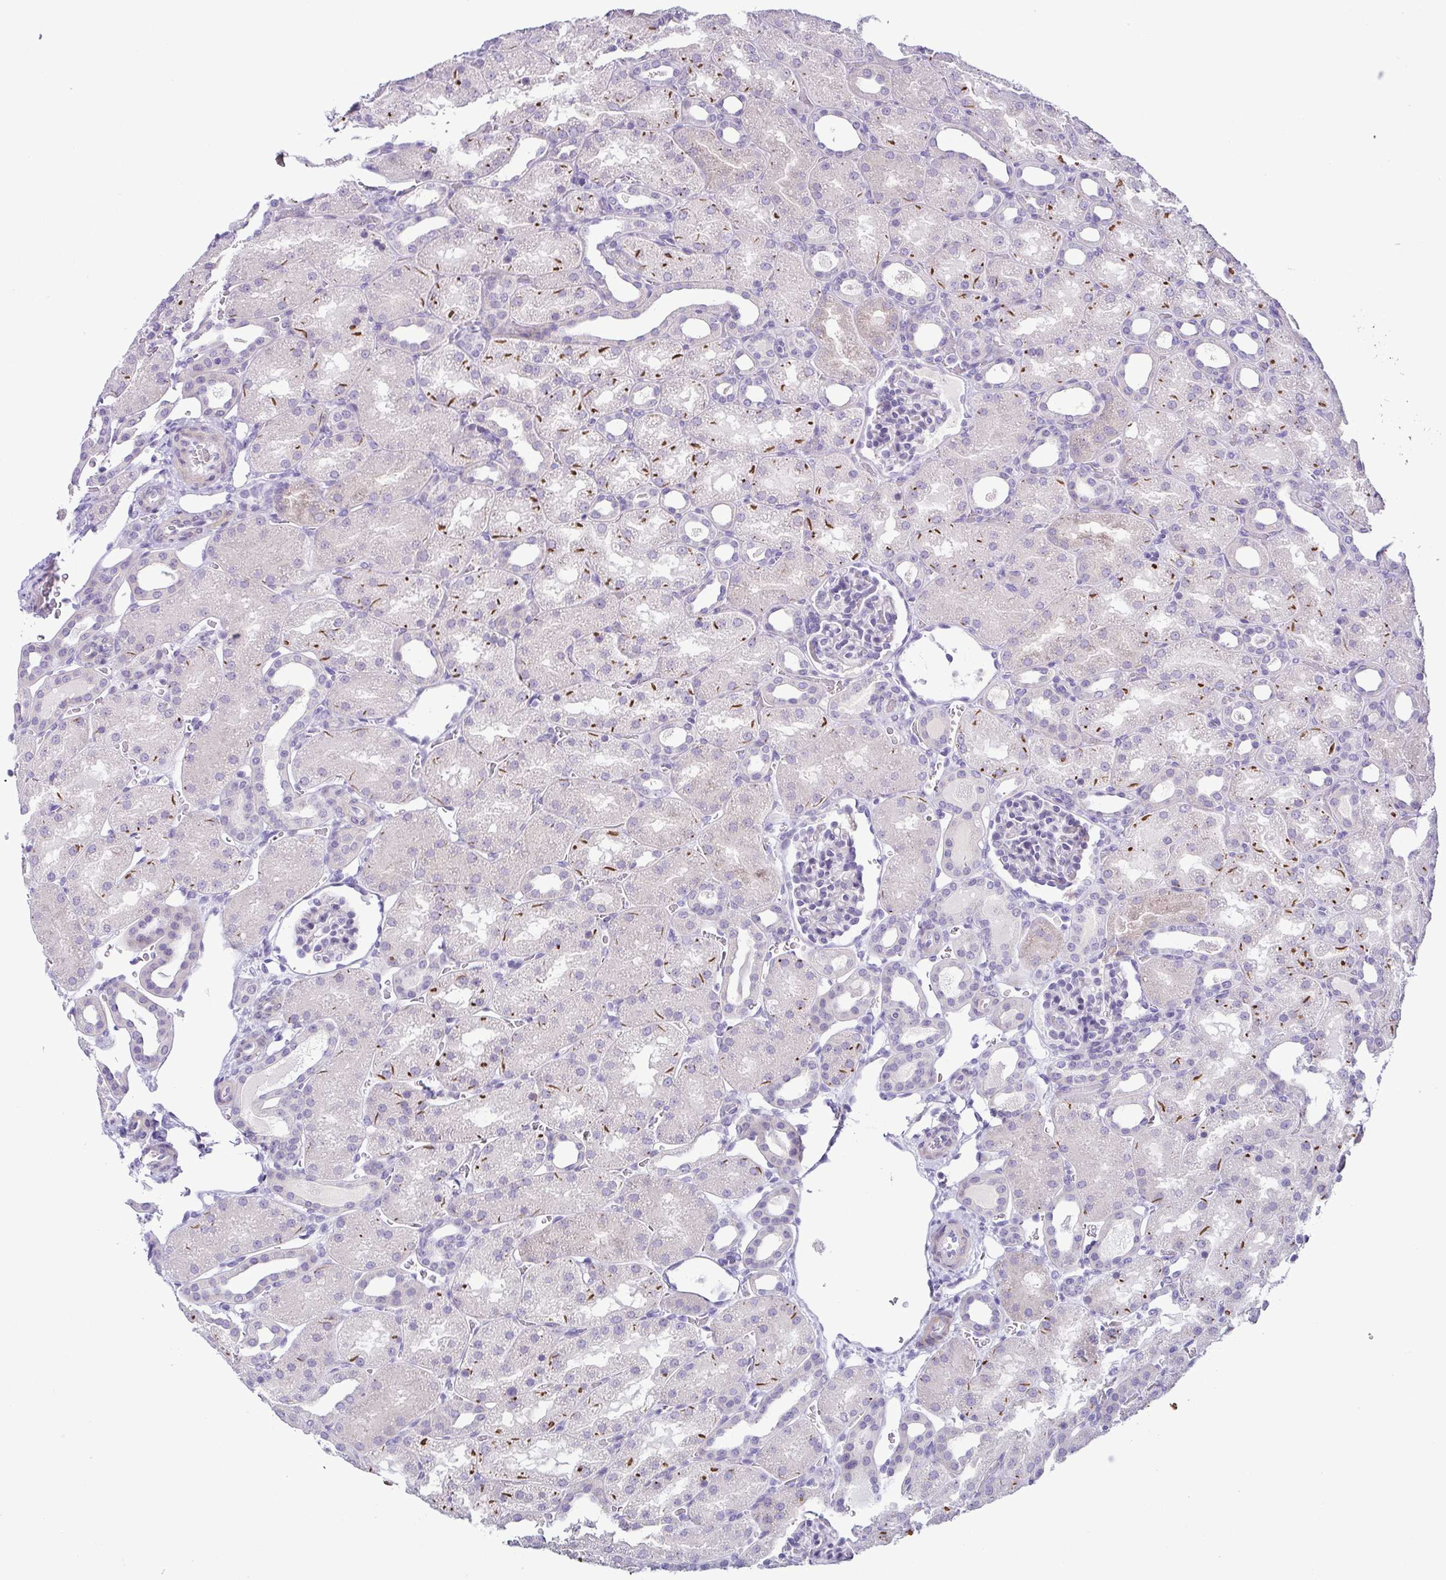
{"staining": {"intensity": "negative", "quantity": "none", "location": "none"}, "tissue": "kidney", "cell_type": "Cells in glomeruli", "image_type": "normal", "snomed": [{"axis": "morphology", "description": "Normal tissue, NOS"}, {"axis": "topography", "description": "Kidney"}], "caption": "Immunohistochemistry of normal human kidney displays no positivity in cells in glomeruli.", "gene": "TERT", "patient": {"sex": "male", "age": 2}}